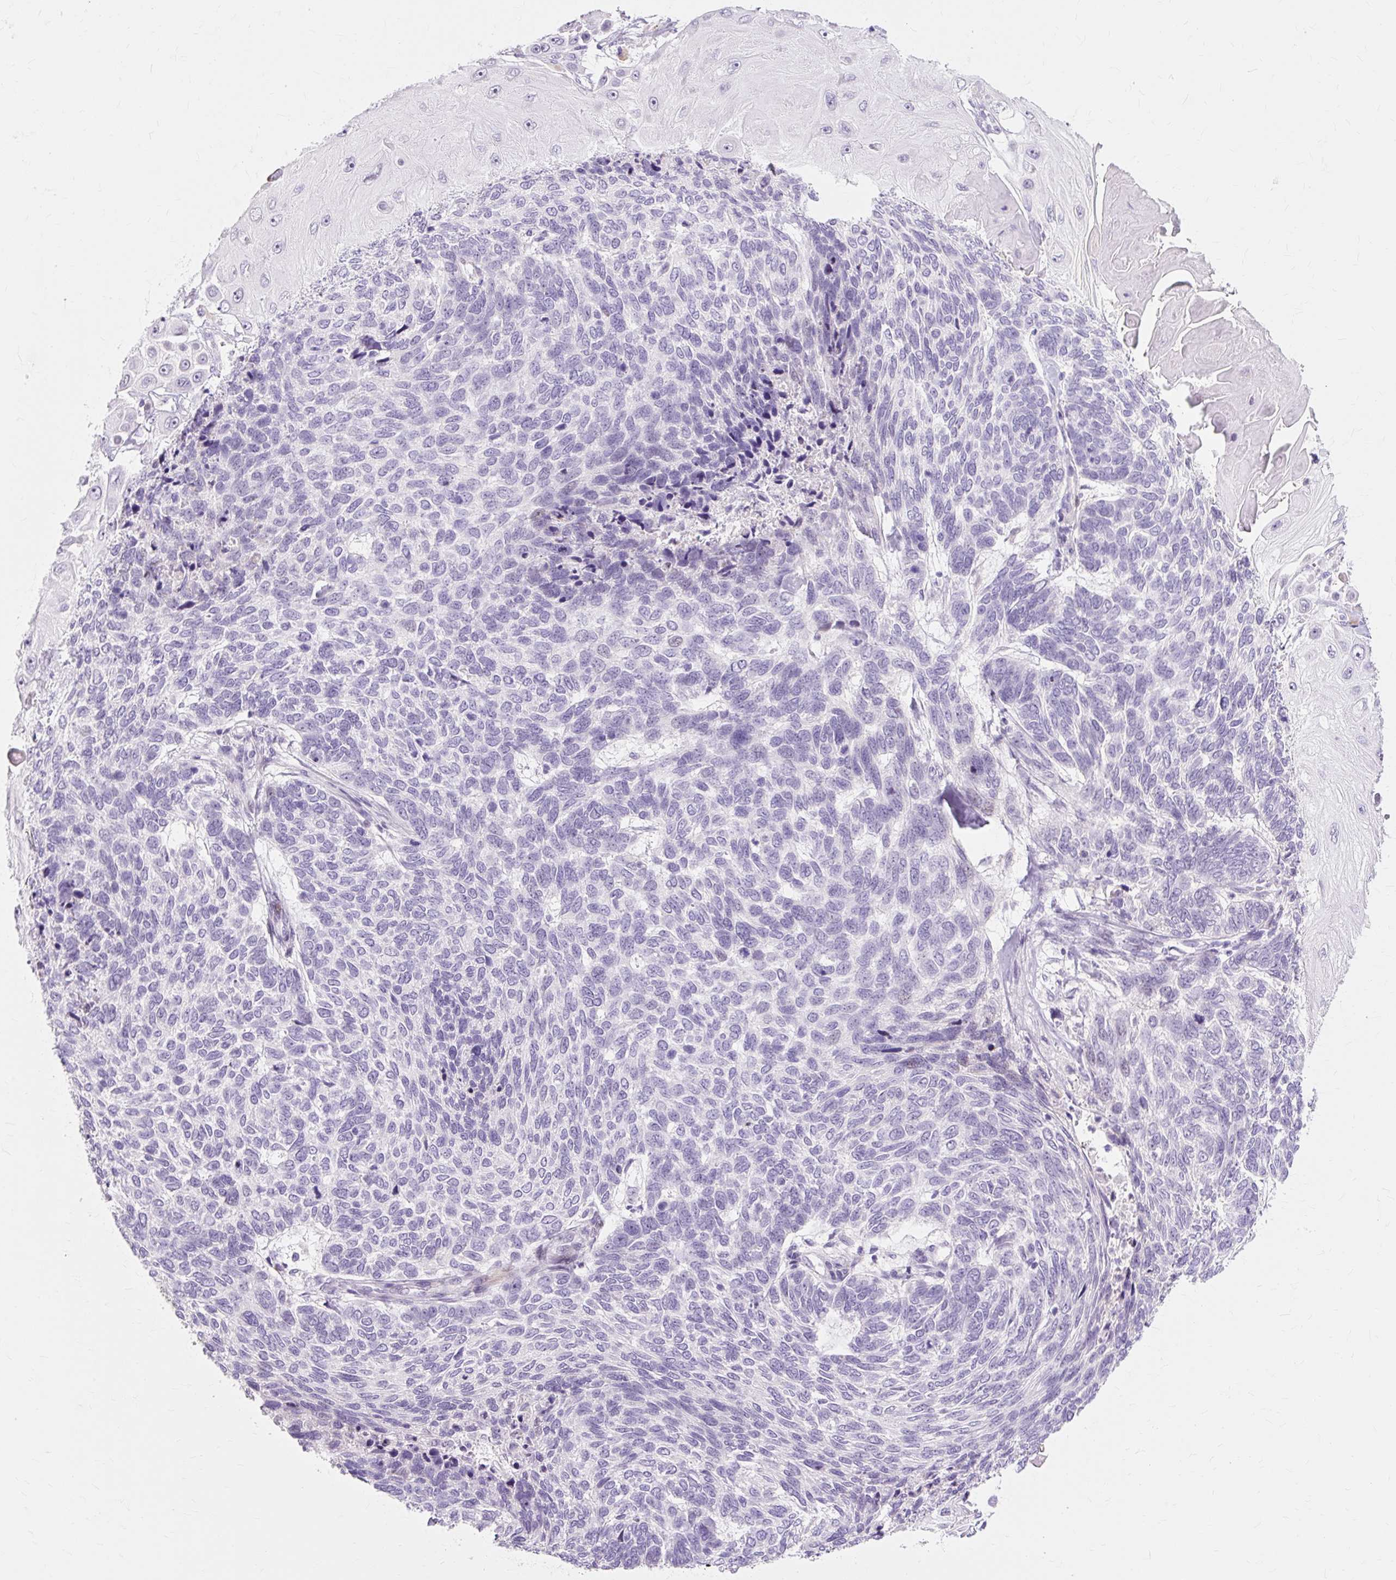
{"staining": {"intensity": "negative", "quantity": "none", "location": "none"}, "tissue": "skin cancer", "cell_type": "Tumor cells", "image_type": "cancer", "snomed": [{"axis": "morphology", "description": "Basal cell carcinoma"}, {"axis": "topography", "description": "Skin"}], "caption": "Human basal cell carcinoma (skin) stained for a protein using immunohistochemistry (IHC) reveals no positivity in tumor cells.", "gene": "IRX2", "patient": {"sex": "female", "age": 65}}